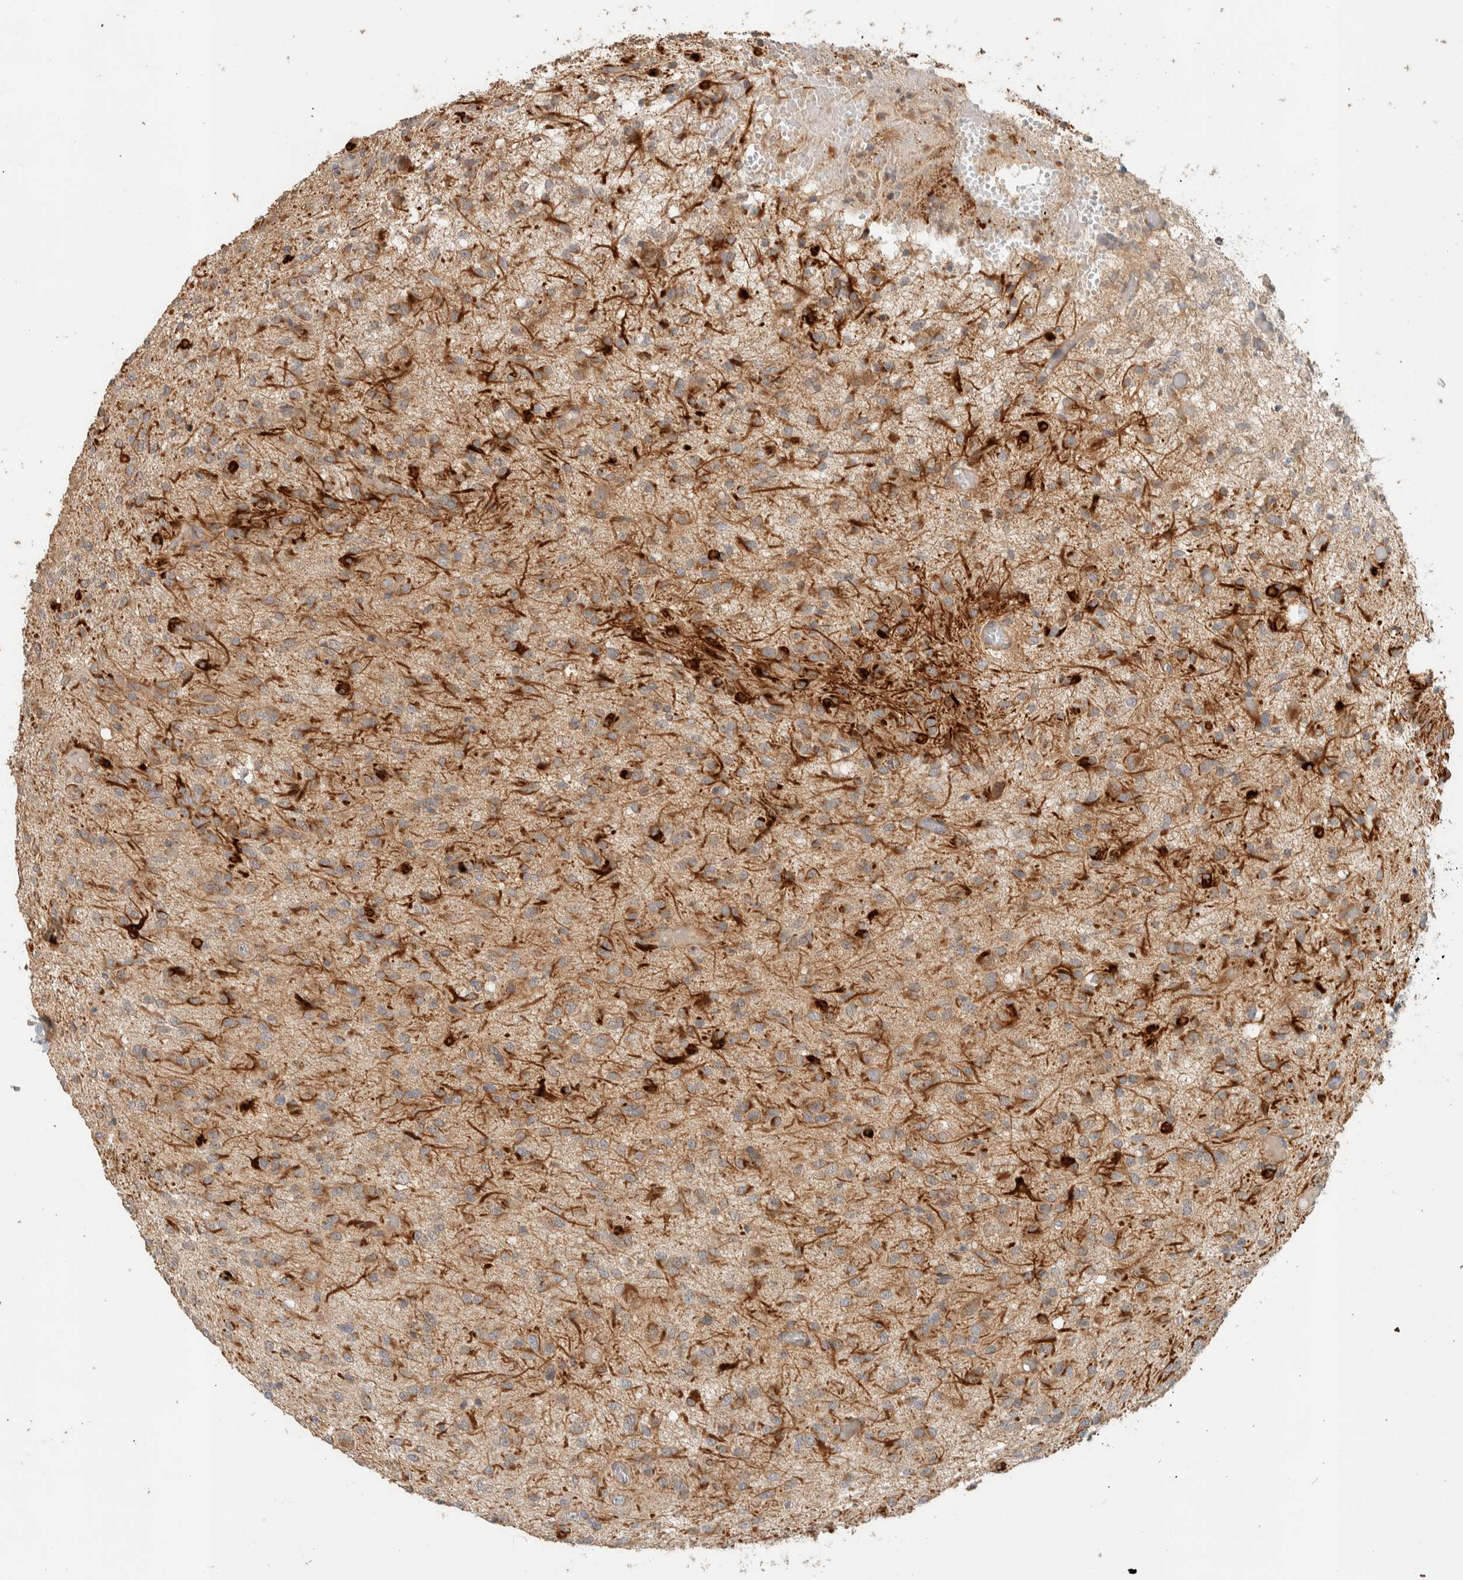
{"staining": {"intensity": "moderate", "quantity": ">75%", "location": "cytoplasmic/membranous"}, "tissue": "glioma", "cell_type": "Tumor cells", "image_type": "cancer", "snomed": [{"axis": "morphology", "description": "Glioma, malignant, High grade"}, {"axis": "topography", "description": "Brain"}], "caption": "Immunohistochemistry of malignant high-grade glioma exhibits medium levels of moderate cytoplasmic/membranous staining in approximately >75% of tumor cells.", "gene": "PDE7B", "patient": {"sex": "female", "age": 59}}